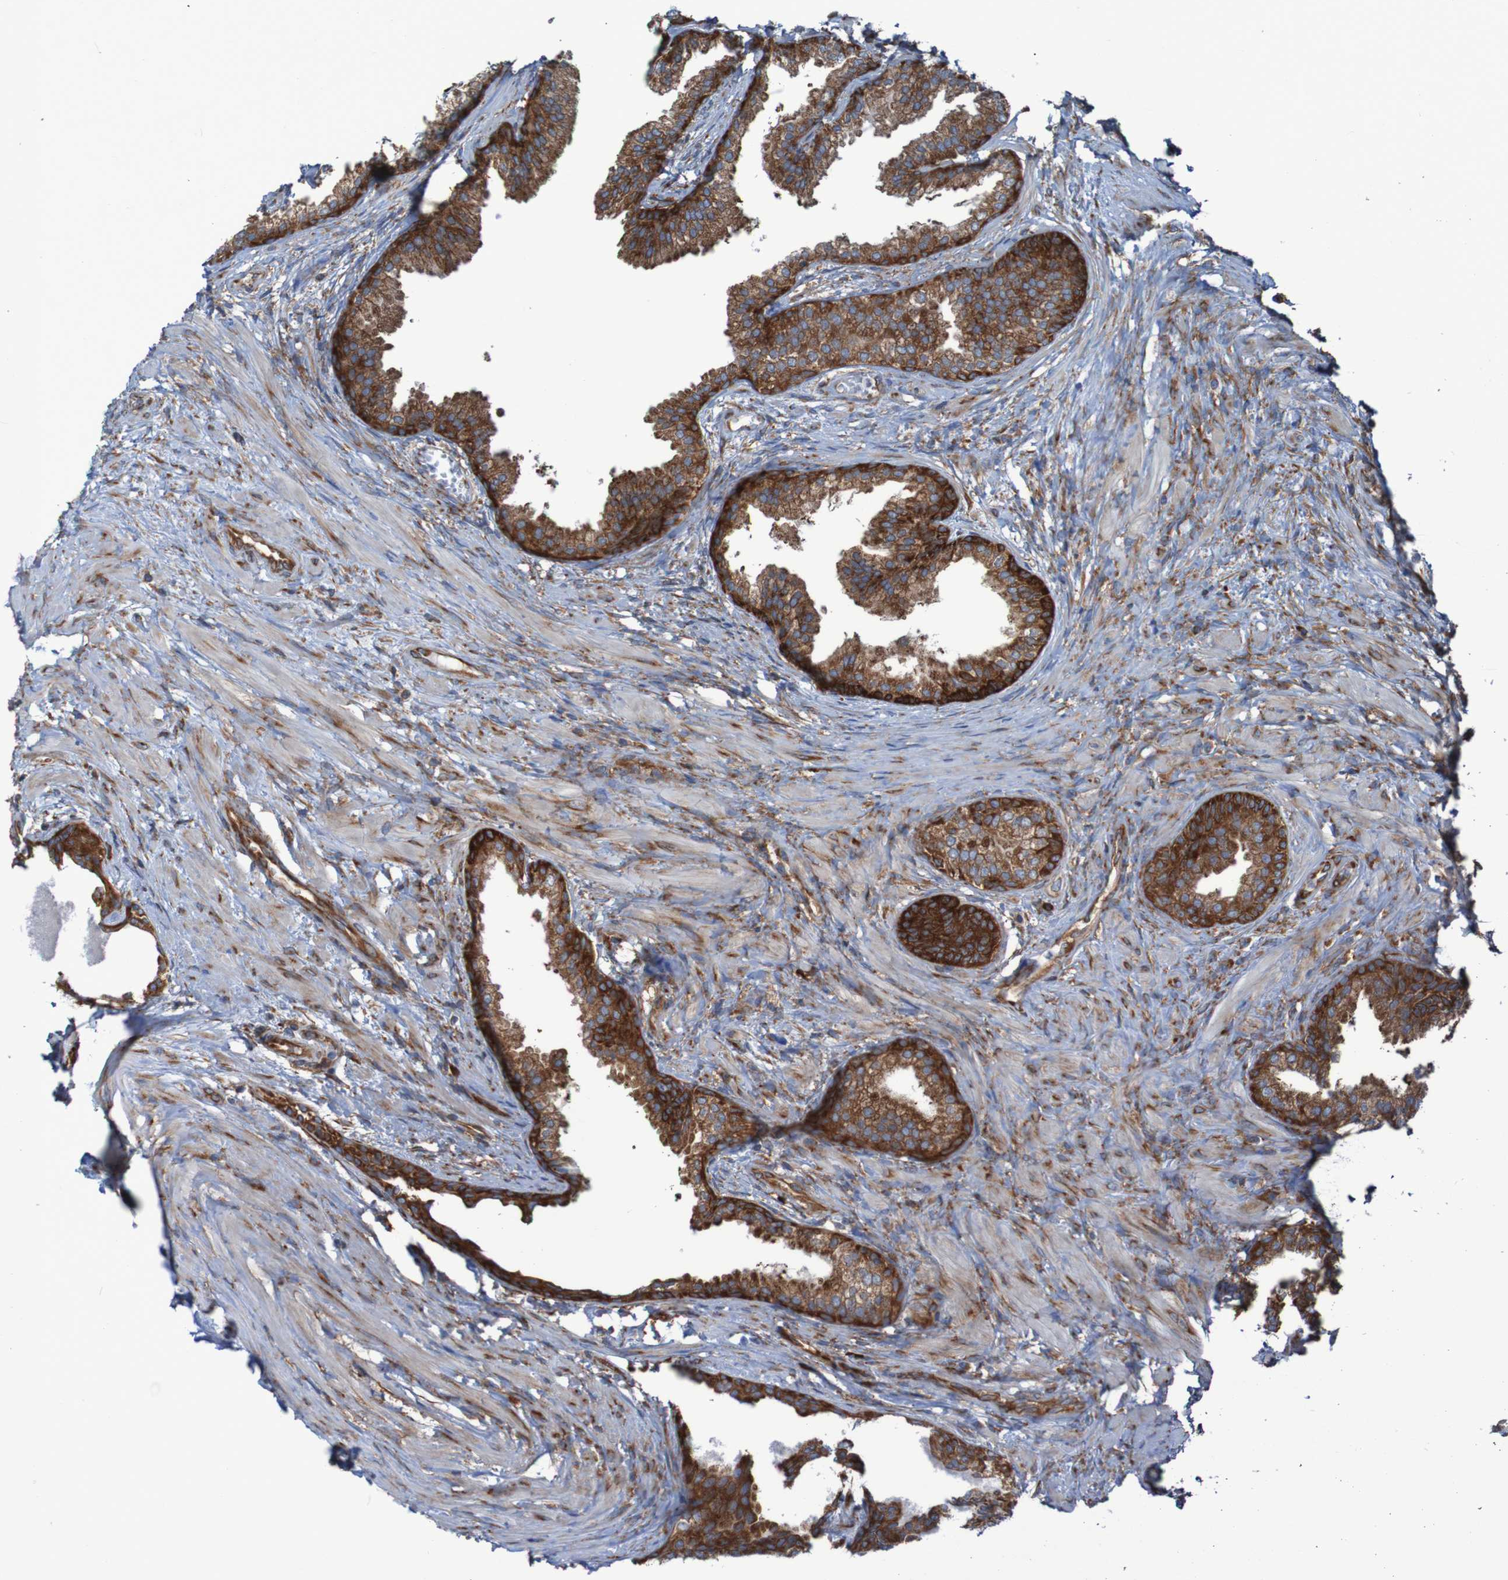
{"staining": {"intensity": "strong", "quantity": ">75%", "location": "cytoplasmic/membranous"}, "tissue": "prostate", "cell_type": "Glandular cells", "image_type": "normal", "snomed": [{"axis": "morphology", "description": "Normal tissue, NOS"}, {"axis": "topography", "description": "Prostate"}], "caption": "IHC image of normal prostate: prostate stained using immunohistochemistry (IHC) demonstrates high levels of strong protein expression localized specifically in the cytoplasmic/membranous of glandular cells, appearing as a cytoplasmic/membranous brown color.", "gene": "RPL10", "patient": {"sex": "male", "age": 76}}